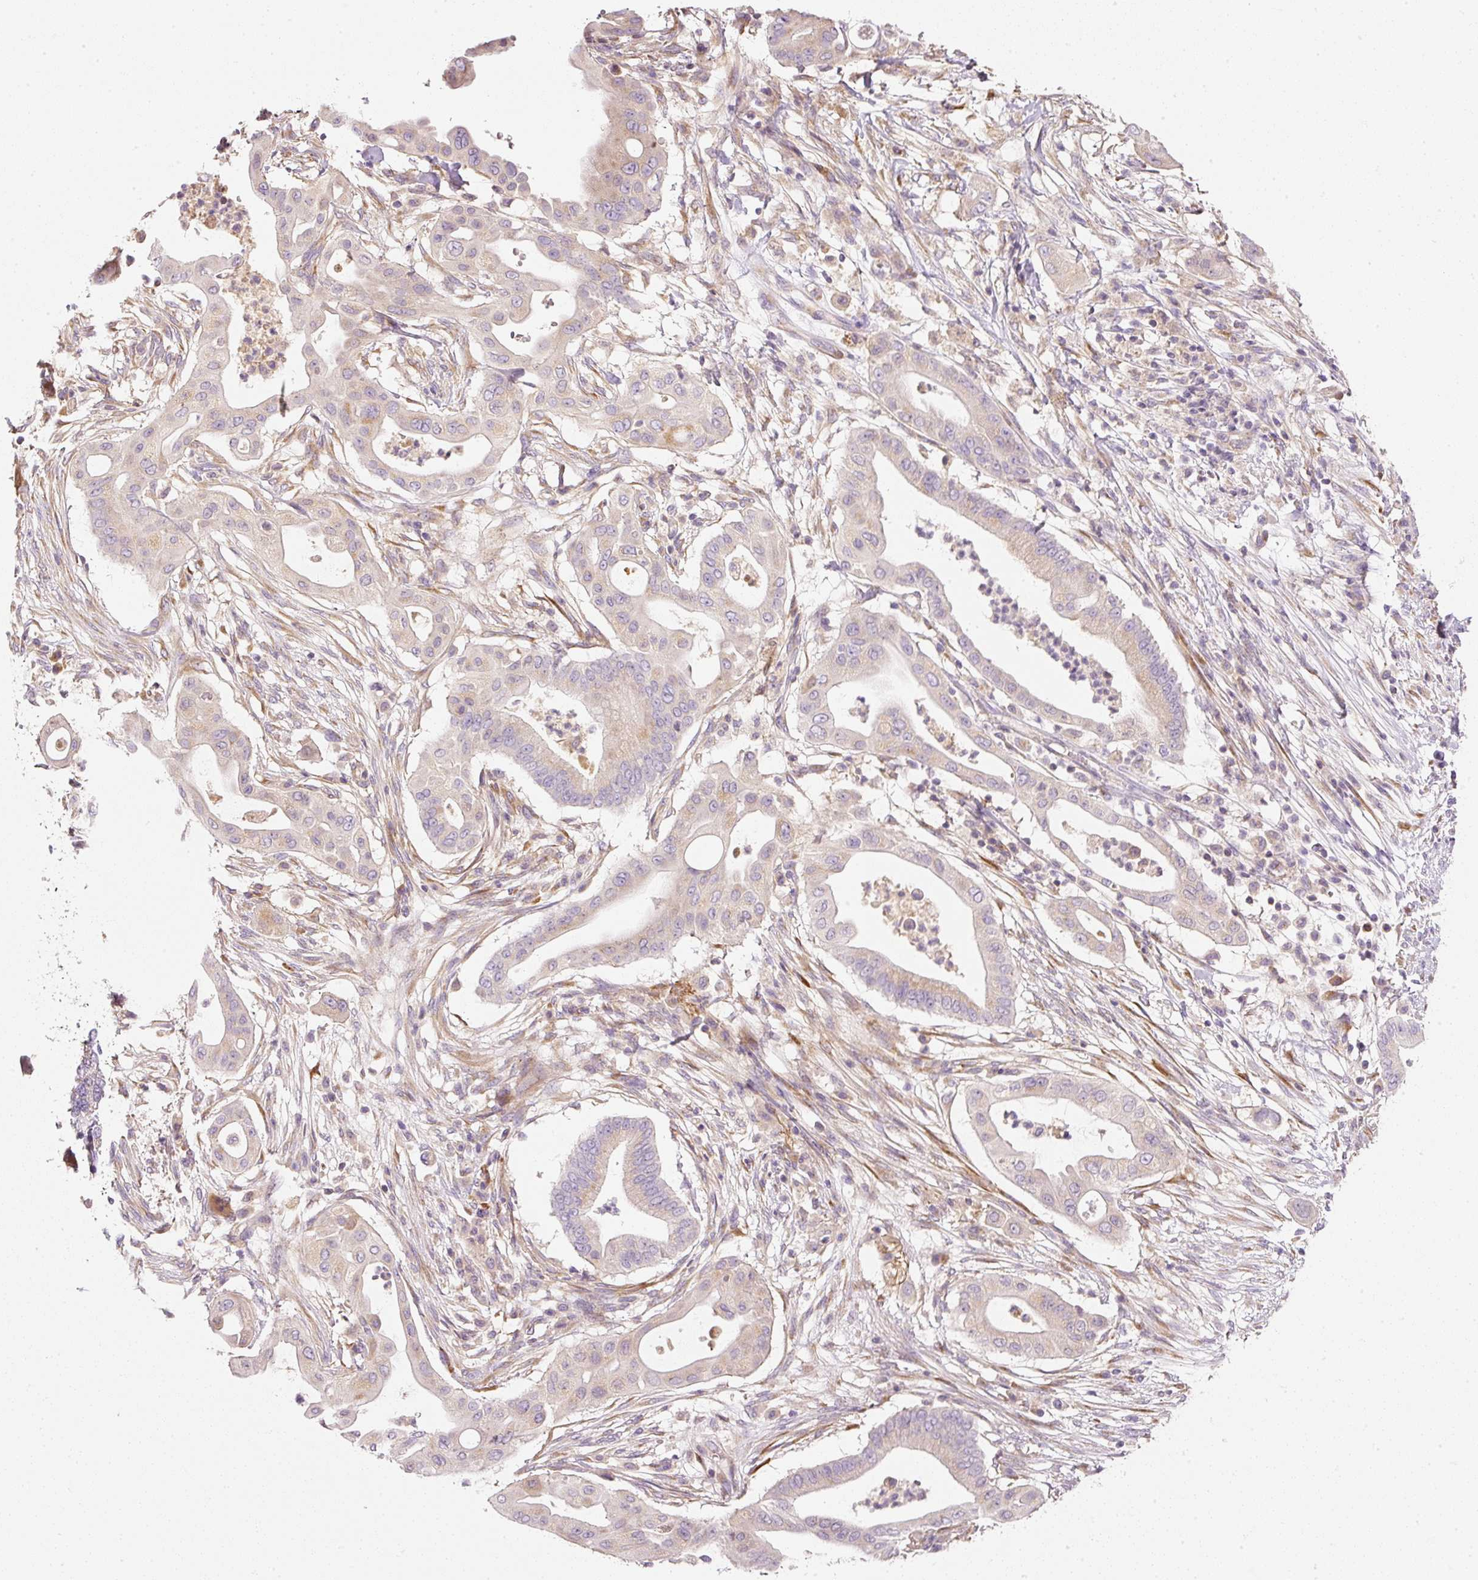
{"staining": {"intensity": "weak", "quantity": "25%-75%", "location": "cytoplasmic/membranous"}, "tissue": "pancreatic cancer", "cell_type": "Tumor cells", "image_type": "cancer", "snomed": [{"axis": "morphology", "description": "Adenocarcinoma, NOS"}, {"axis": "topography", "description": "Pancreas"}], "caption": "Brown immunohistochemical staining in human pancreatic adenocarcinoma exhibits weak cytoplasmic/membranous staining in approximately 25%-75% of tumor cells. The protein is stained brown, and the nuclei are stained in blue (DAB (3,3'-diaminobenzidine) IHC with brightfield microscopy, high magnification).", "gene": "RNF167", "patient": {"sex": "male", "age": 68}}